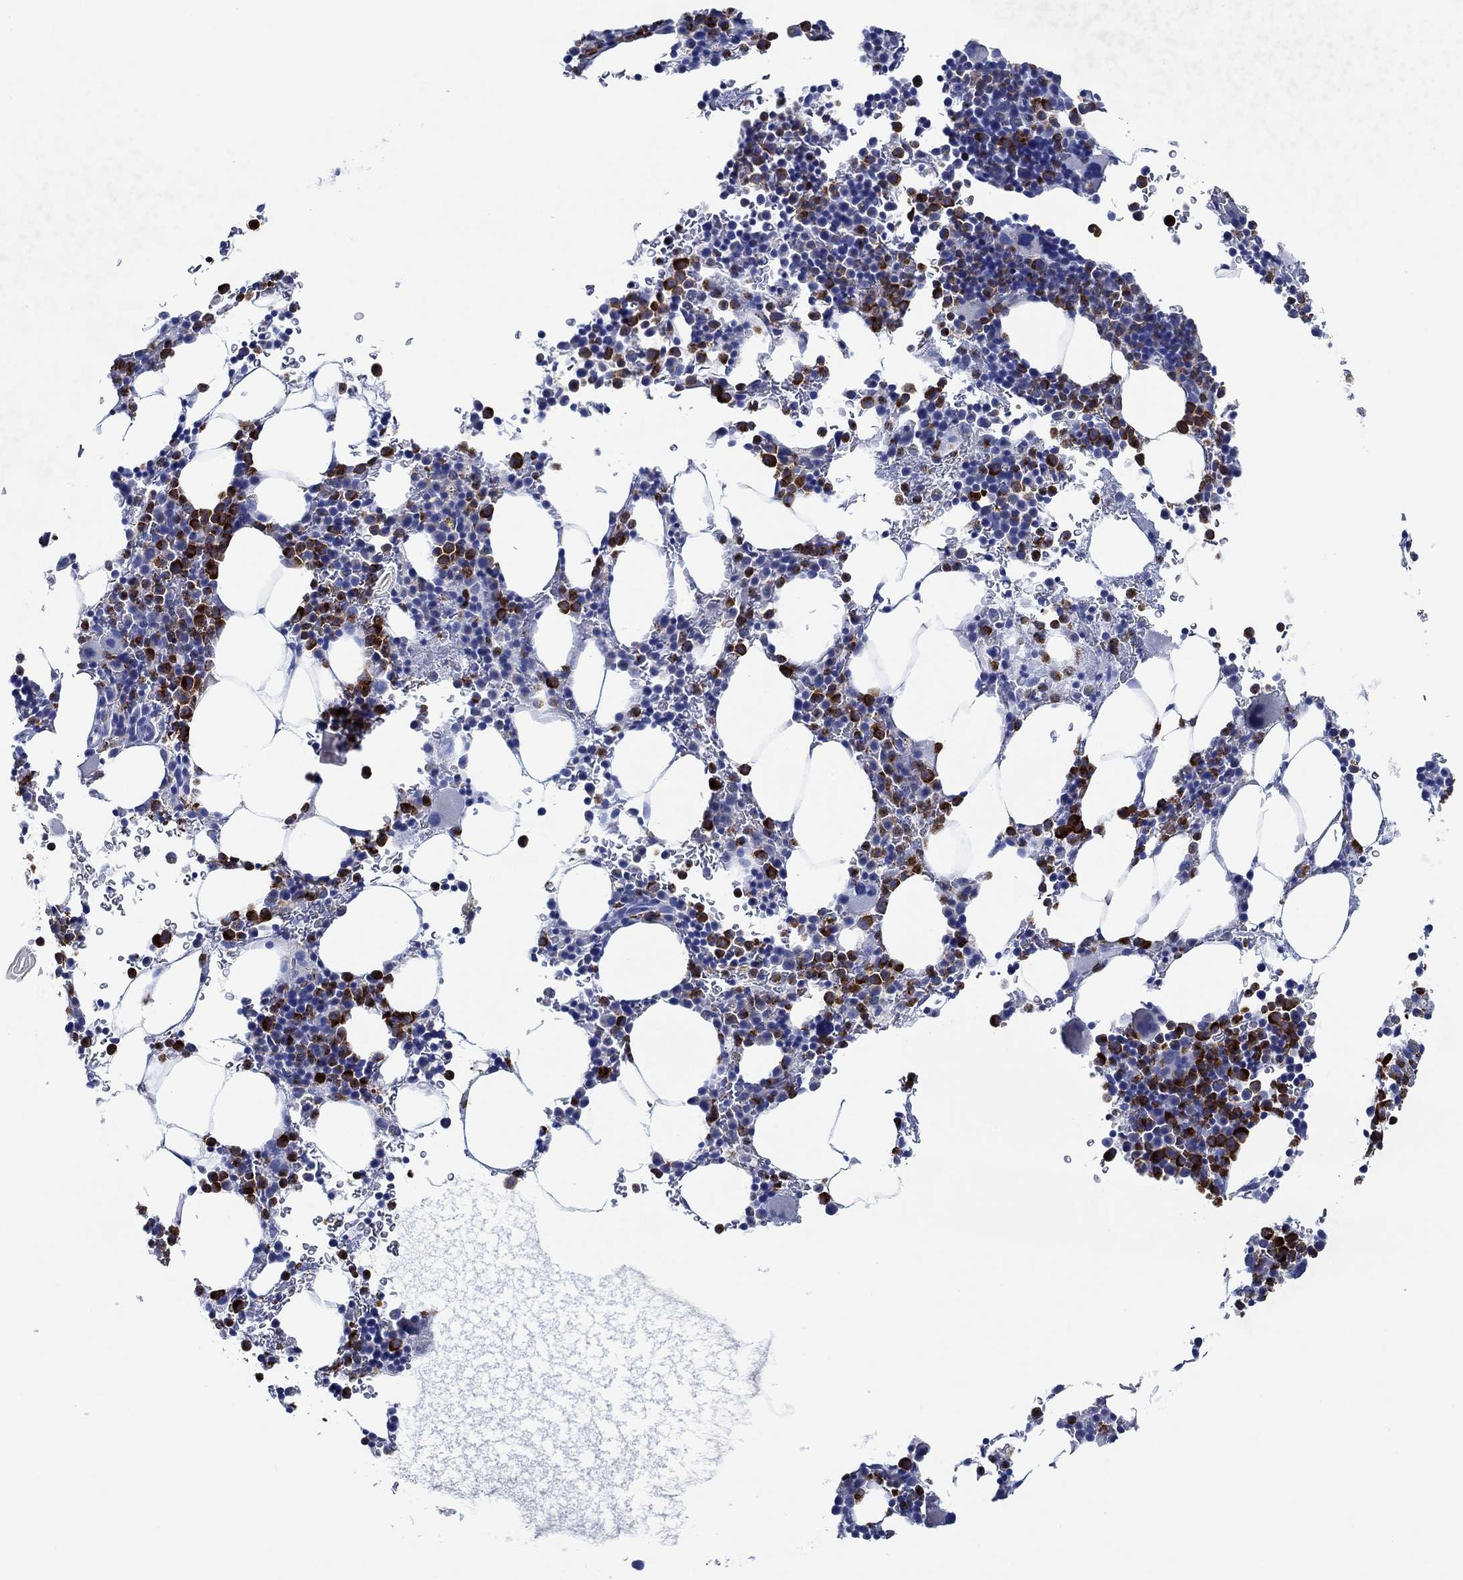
{"staining": {"intensity": "strong", "quantity": "25%-75%", "location": "cytoplasmic/membranous"}, "tissue": "bone marrow", "cell_type": "Hematopoietic cells", "image_type": "normal", "snomed": [{"axis": "morphology", "description": "Normal tissue, NOS"}, {"axis": "topography", "description": "Bone marrow"}], "caption": "This image exhibits immunohistochemistry (IHC) staining of unremarkable human bone marrow, with high strong cytoplasmic/membranous staining in approximately 25%-75% of hematopoietic cells.", "gene": "ZNF671", "patient": {"sex": "male", "age": 77}}